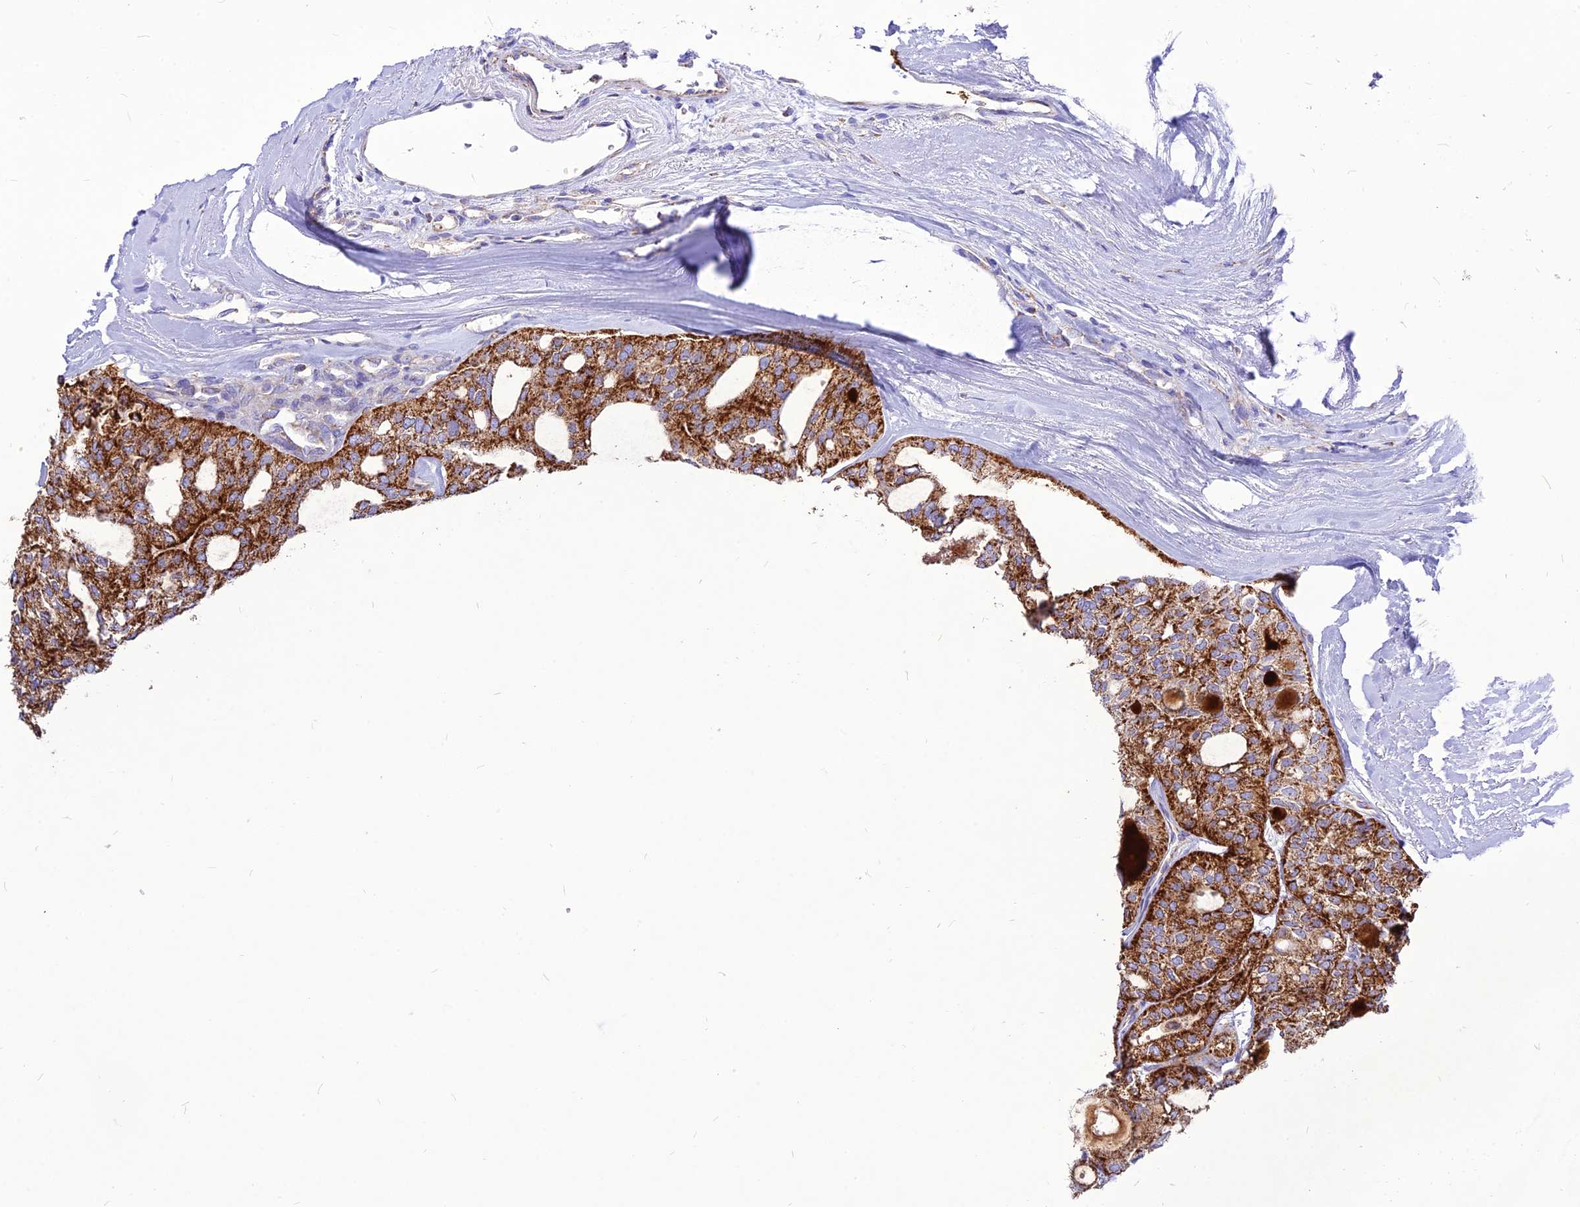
{"staining": {"intensity": "strong", "quantity": ">75%", "location": "cytoplasmic/membranous"}, "tissue": "thyroid cancer", "cell_type": "Tumor cells", "image_type": "cancer", "snomed": [{"axis": "morphology", "description": "Follicular adenoma carcinoma, NOS"}, {"axis": "topography", "description": "Thyroid gland"}], "caption": "Immunohistochemical staining of thyroid cancer (follicular adenoma carcinoma) reveals high levels of strong cytoplasmic/membranous staining in about >75% of tumor cells.", "gene": "ECI1", "patient": {"sex": "male", "age": 75}}